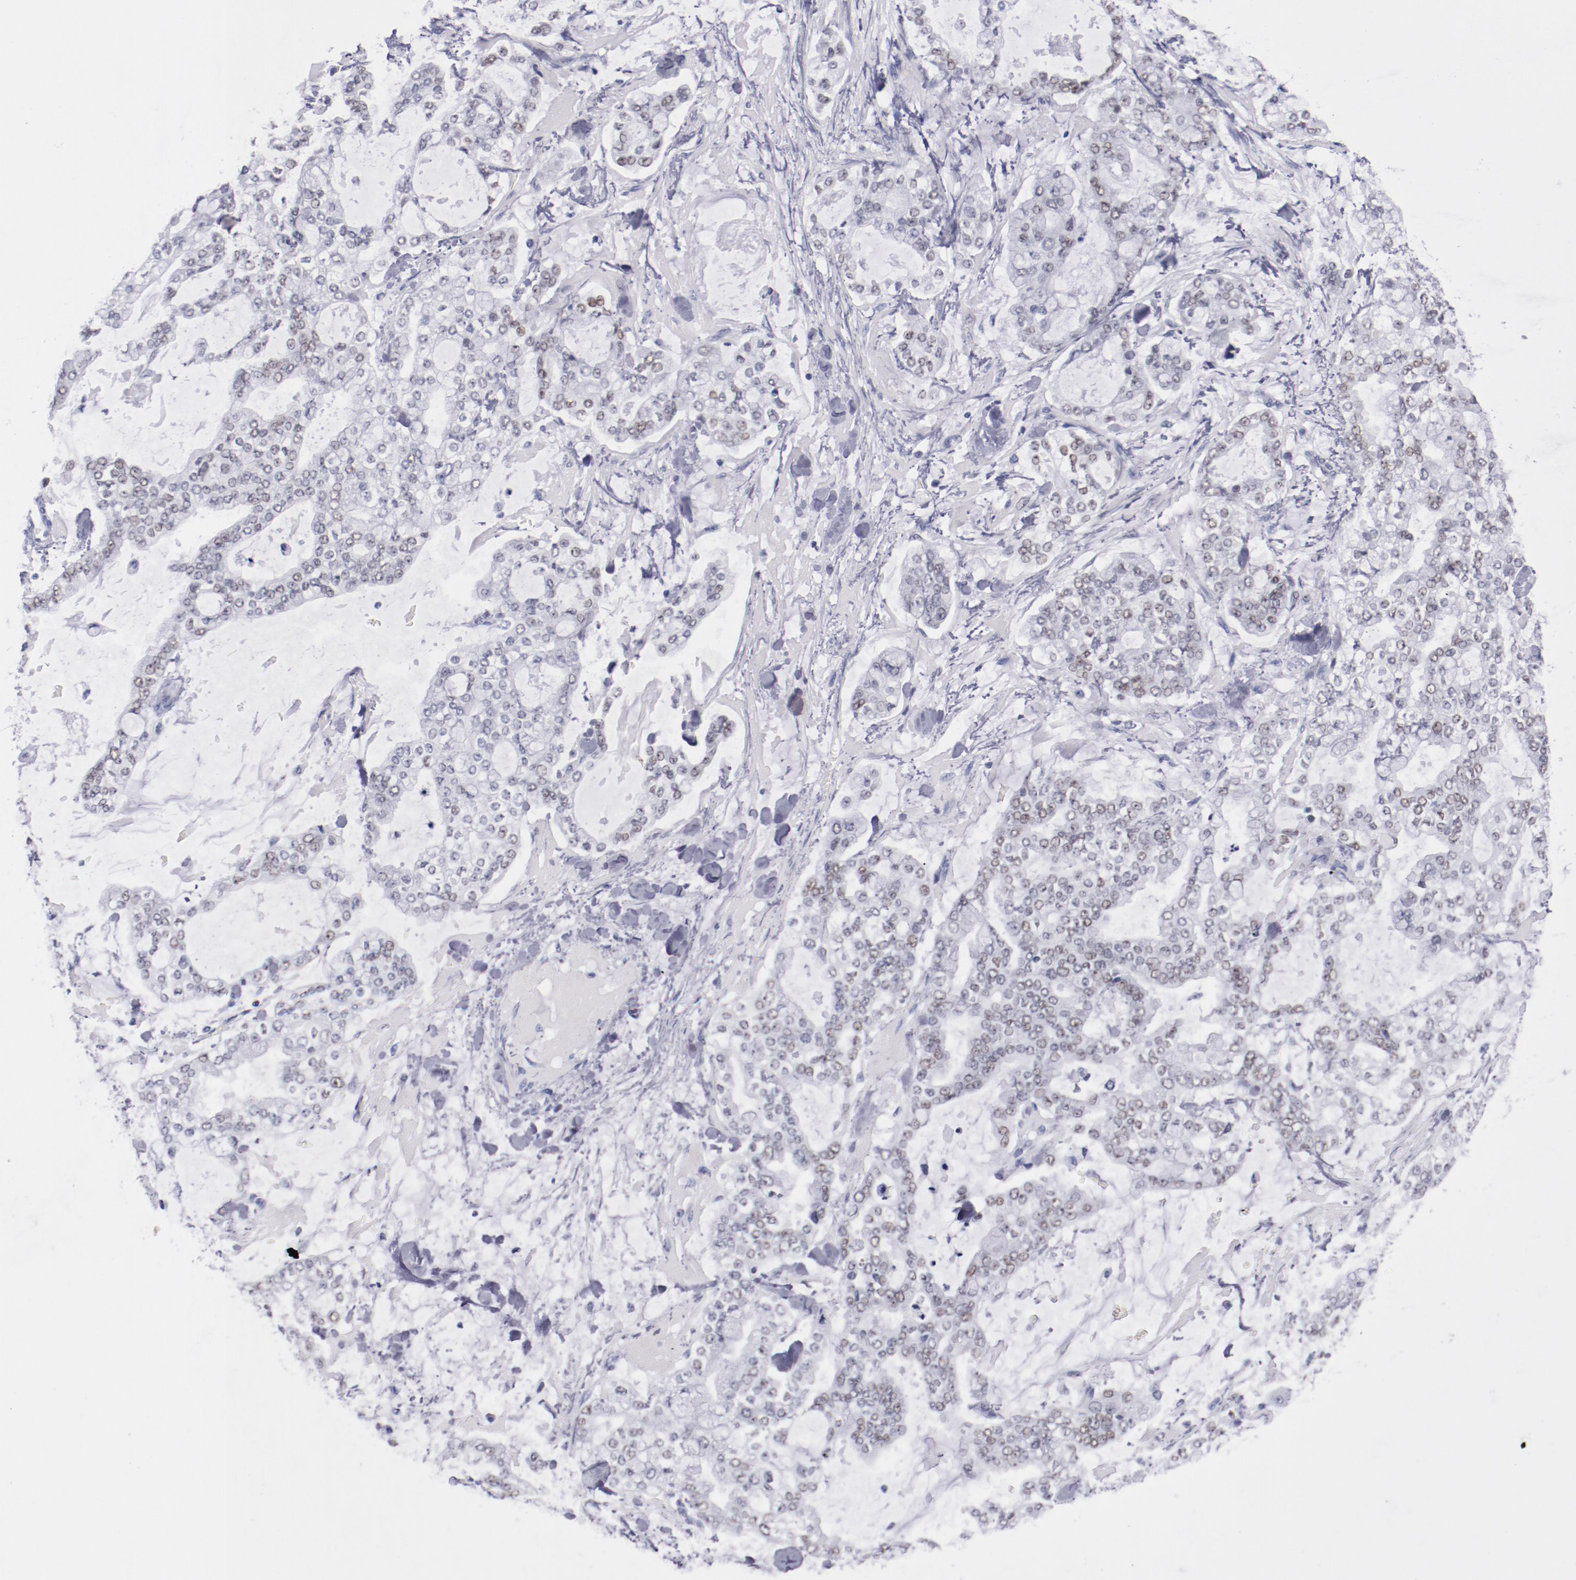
{"staining": {"intensity": "weak", "quantity": "25%-75%", "location": "nuclear"}, "tissue": "stomach cancer", "cell_type": "Tumor cells", "image_type": "cancer", "snomed": [{"axis": "morphology", "description": "Normal tissue, NOS"}, {"axis": "morphology", "description": "Adenocarcinoma, NOS"}, {"axis": "topography", "description": "Stomach, upper"}, {"axis": "topography", "description": "Stomach"}], "caption": "Brown immunohistochemical staining in stomach cancer (adenocarcinoma) displays weak nuclear expression in approximately 25%-75% of tumor cells. (brown staining indicates protein expression, while blue staining denotes nuclei).", "gene": "HNF1B", "patient": {"sex": "male", "age": 76}}